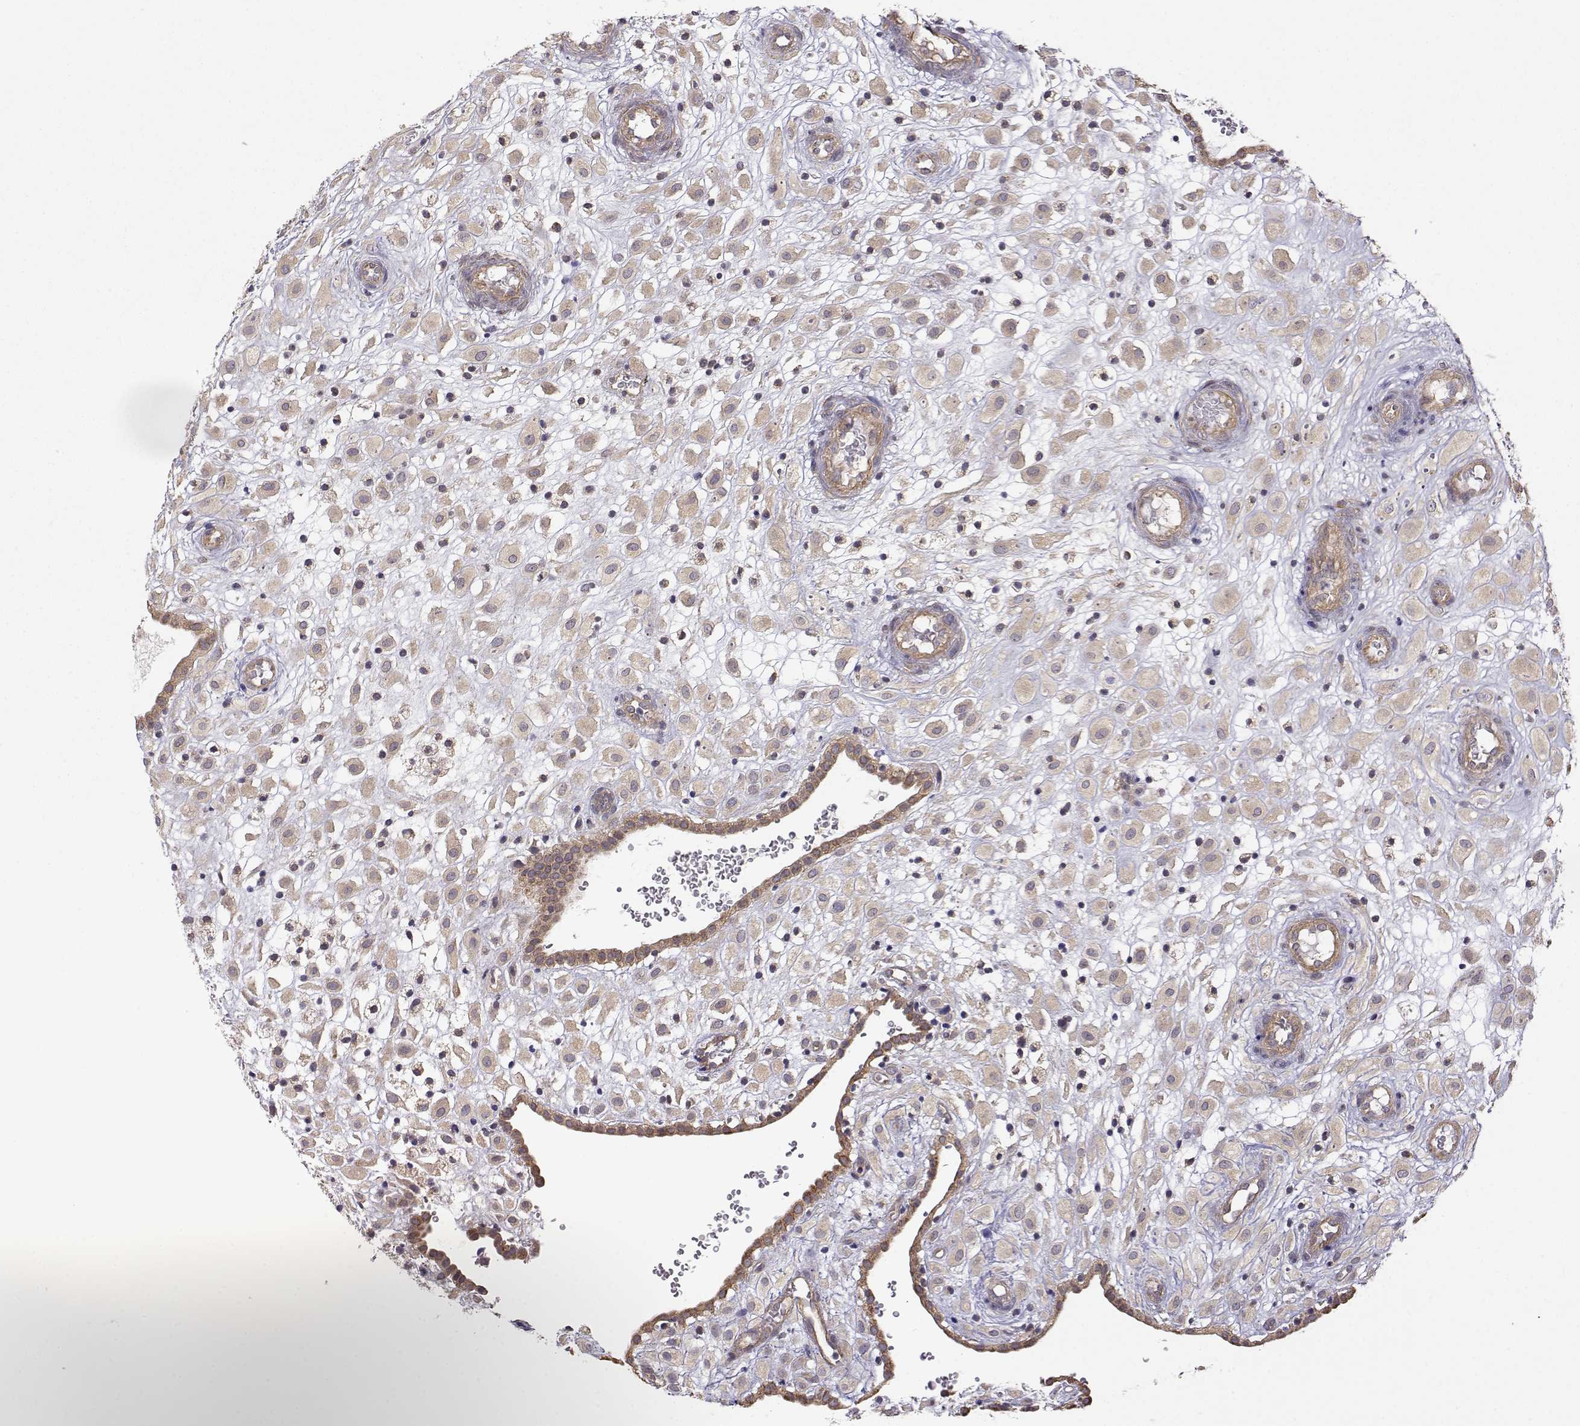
{"staining": {"intensity": "weak", "quantity": ">75%", "location": "cytoplasmic/membranous"}, "tissue": "placenta", "cell_type": "Decidual cells", "image_type": "normal", "snomed": [{"axis": "morphology", "description": "Normal tissue, NOS"}, {"axis": "topography", "description": "Placenta"}], "caption": "Immunohistochemical staining of unremarkable human placenta demonstrates low levels of weak cytoplasmic/membranous staining in approximately >75% of decidual cells.", "gene": "PAIP1", "patient": {"sex": "female", "age": 24}}